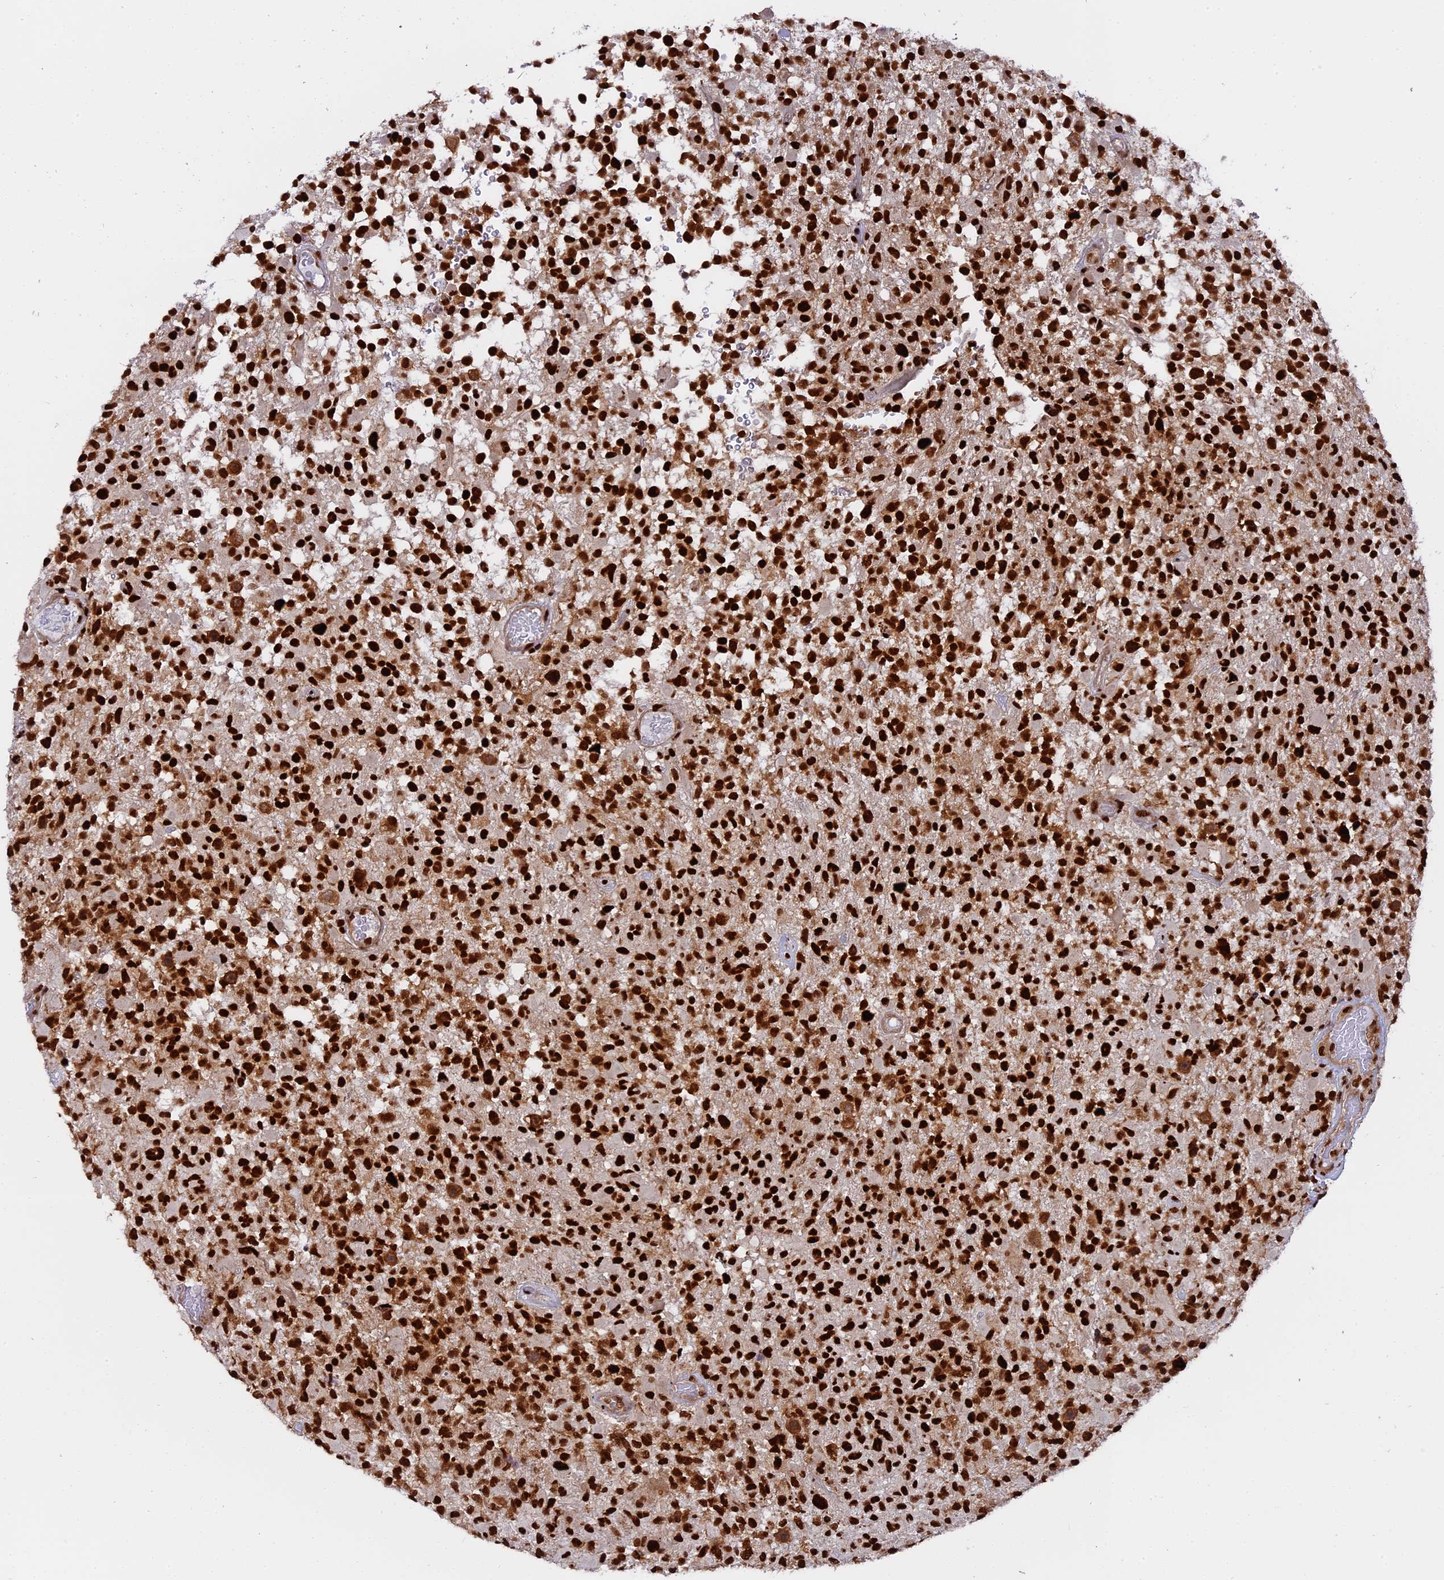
{"staining": {"intensity": "strong", "quantity": ">75%", "location": "nuclear"}, "tissue": "glioma", "cell_type": "Tumor cells", "image_type": "cancer", "snomed": [{"axis": "morphology", "description": "Glioma, malignant, High grade"}, {"axis": "morphology", "description": "Glioblastoma, NOS"}, {"axis": "topography", "description": "Brain"}], "caption": "A high-resolution photomicrograph shows immunohistochemistry staining of glioma, which reveals strong nuclear staining in approximately >75% of tumor cells.", "gene": "RAMAC", "patient": {"sex": "male", "age": 60}}